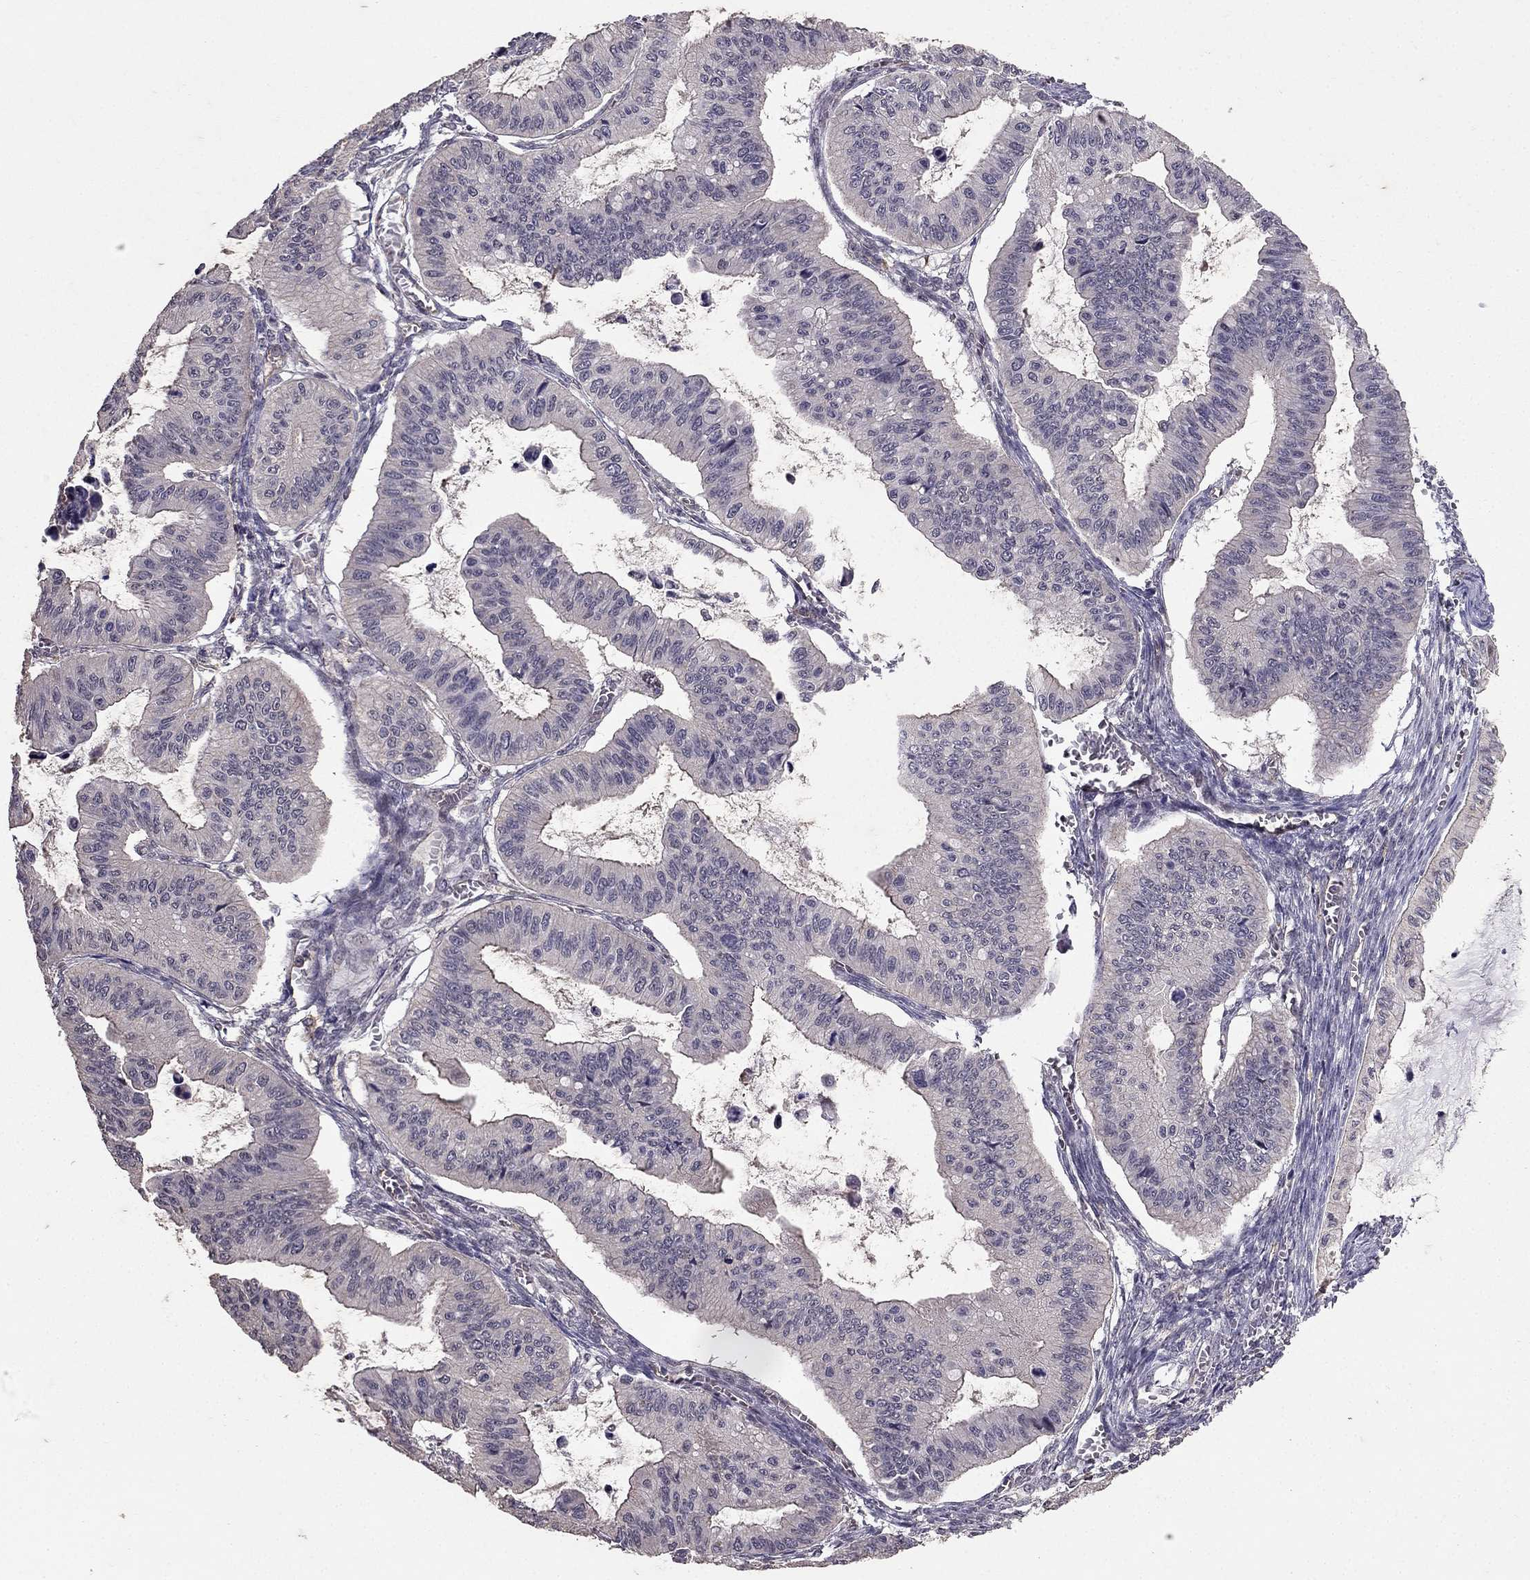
{"staining": {"intensity": "negative", "quantity": "none", "location": "none"}, "tissue": "ovarian cancer", "cell_type": "Tumor cells", "image_type": "cancer", "snomed": [{"axis": "morphology", "description": "Cystadenocarcinoma, mucinous, NOS"}, {"axis": "topography", "description": "Ovary"}], "caption": "Tumor cells are negative for protein expression in human ovarian cancer (mucinous cystadenocarcinoma). (DAB (3,3'-diaminobenzidine) immunohistochemistry, high magnification).", "gene": "RASIP1", "patient": {"sex": "female", "age": 72}}